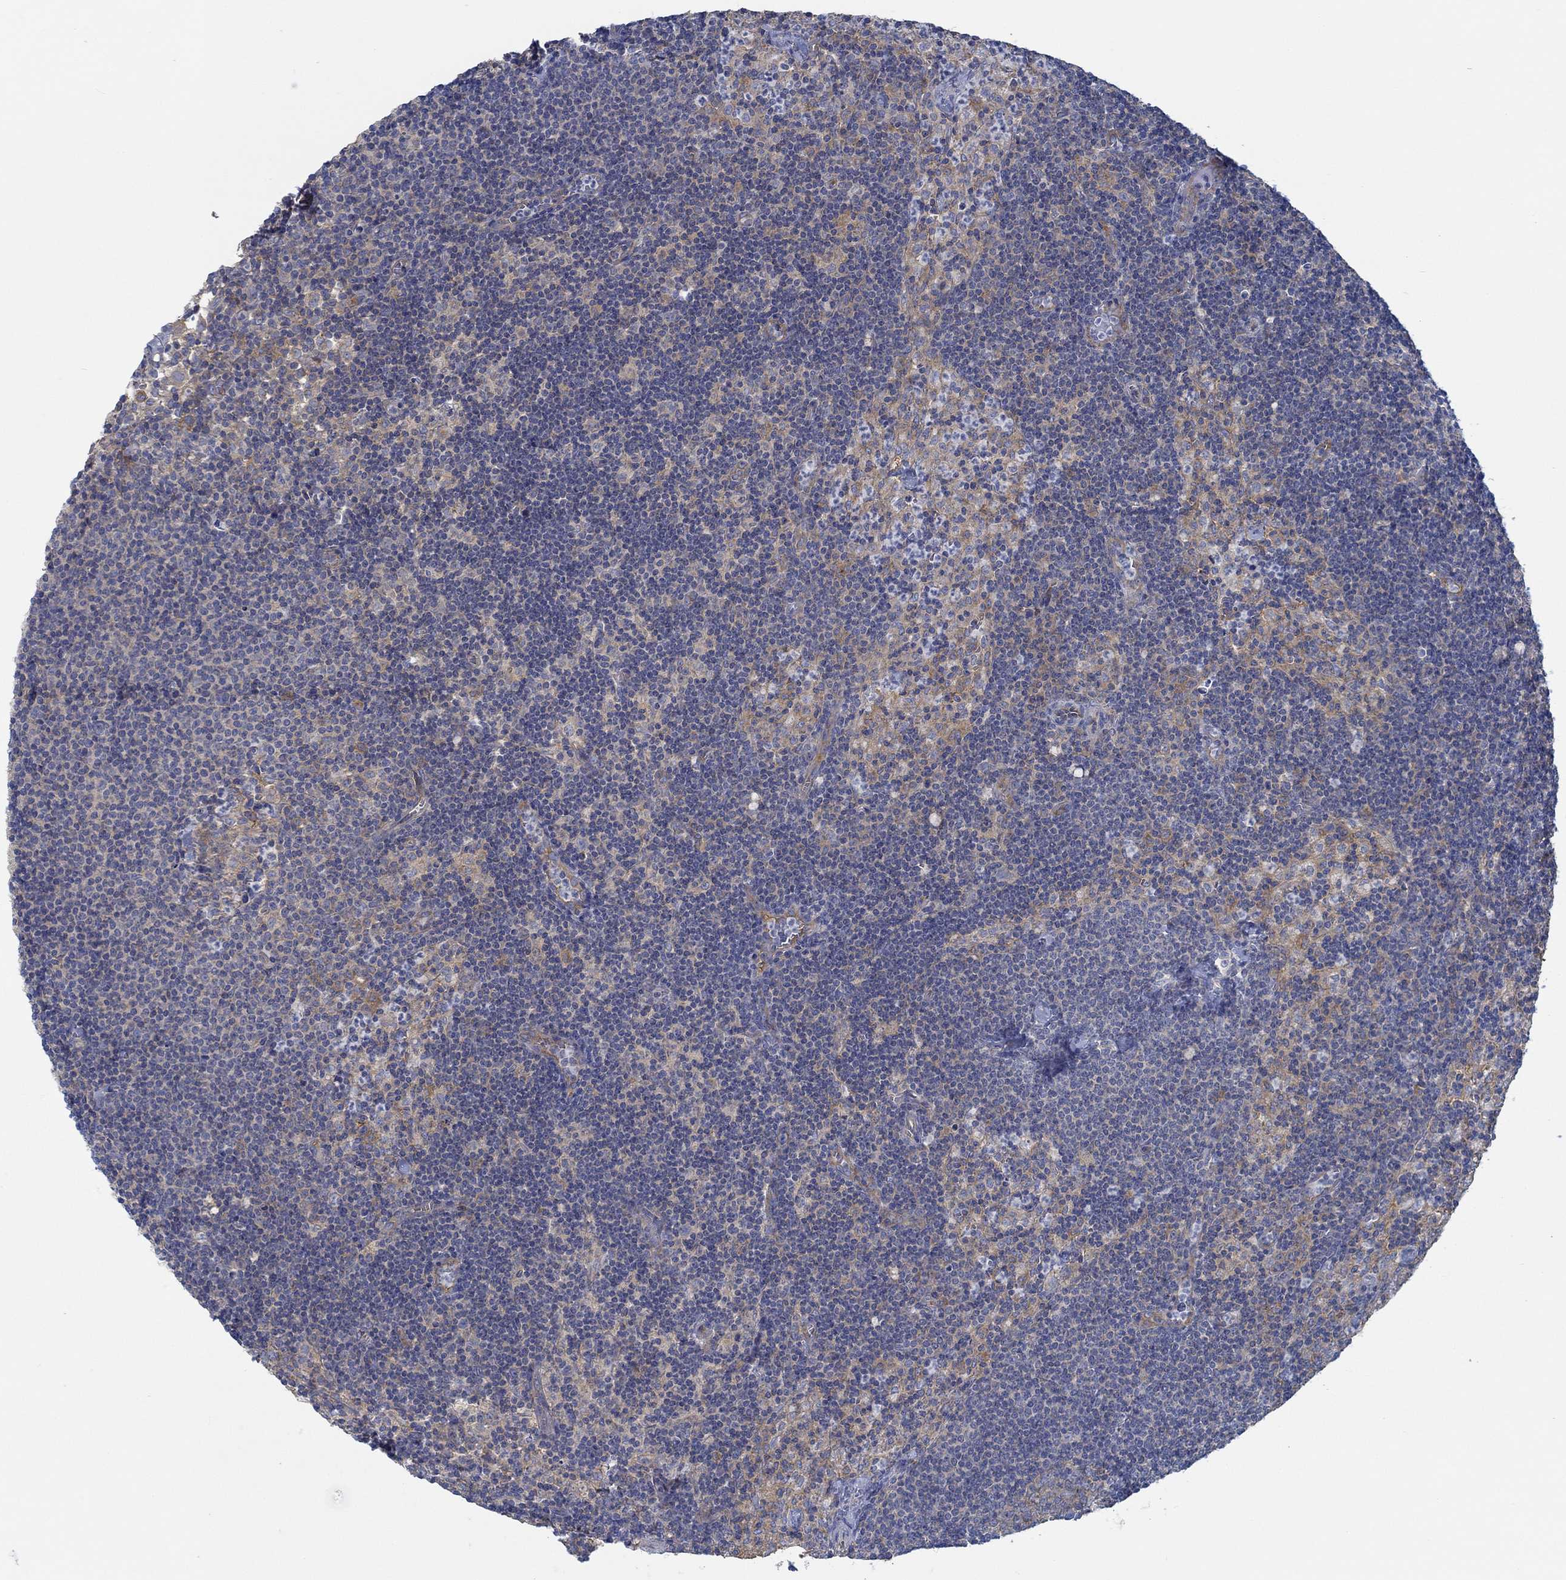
{"staining": {"intensity": "negative", "quantity": "none", "location": "none"}, "tissue": "lymph node", "cell_type": "Germinal center cells", "image_type": "normal", "snomed": [{"axis": "morphology", "description": "Normal tissue, NOS"}, {"axis": "topography", "description": "Lymph node"}], "caption": "IHC micrograph of benign human lymph node stained for a protein (brown), which displays no expression in germinal center cells.", "gene": "SPAG9", "patient": {"sex": "female", "age": 34}}